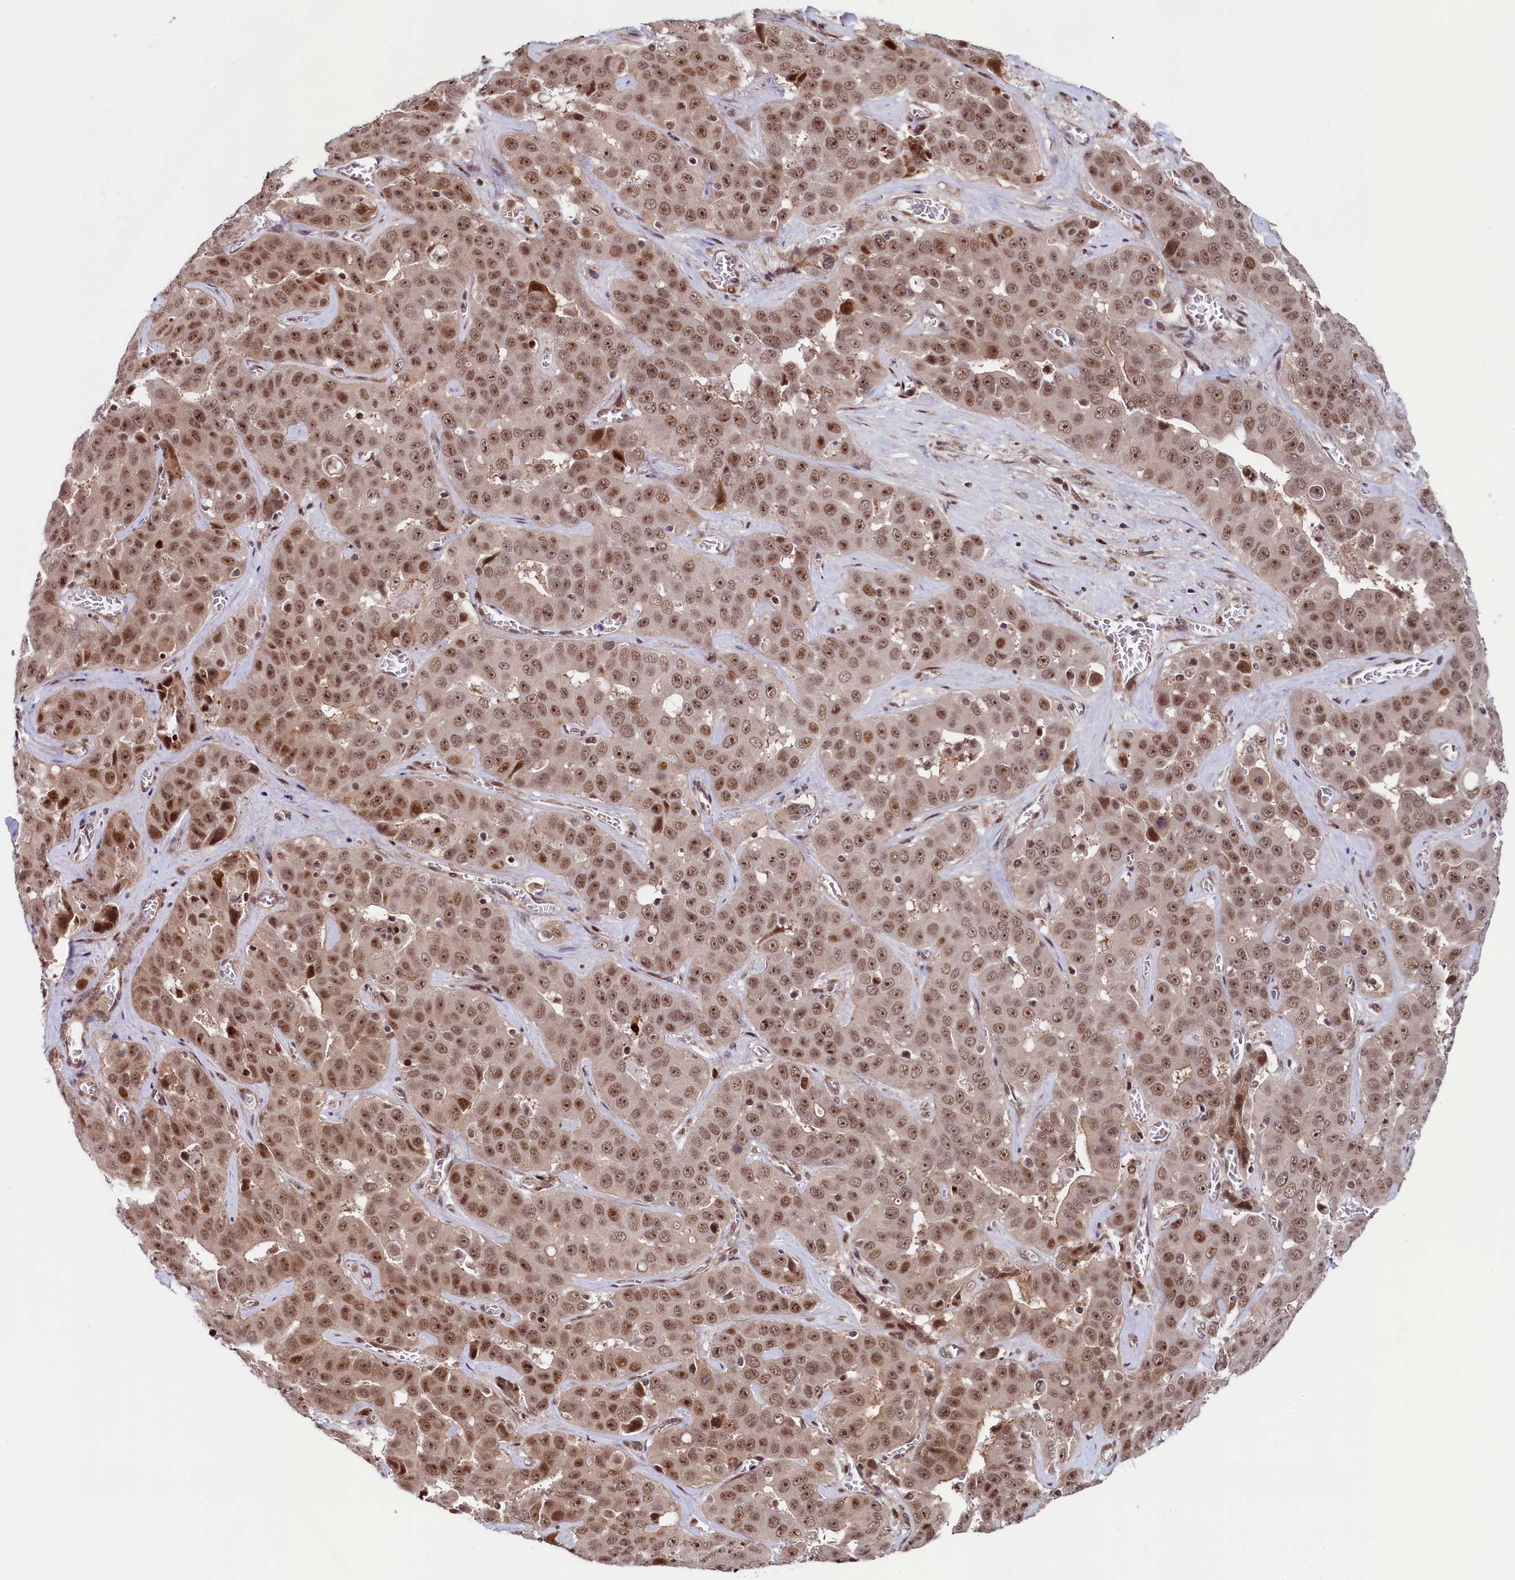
{"staining": {"intensity": "moderate", "quantity": ">75%", "location": "nuclear"}, "tissue": "liver cancer", "cell_type": "Tumor cells", "image_type": "cancer", "snomed": [{"axis": "morphology", "description": "Cholangiocarcinoma"}, {"axis": "topography", "description": "Liver"}], "caption": "Immunohistochemical staining of human cholangiocarcinoma (liver) reveals medium levels of moderate nuclear protein staining in about >75% of tumor cells. (brown staining indicates protein expression, while blue staining denotes nuclei).", "gene": "LEO1", "patient": {"sex": "female", "age": 52}}